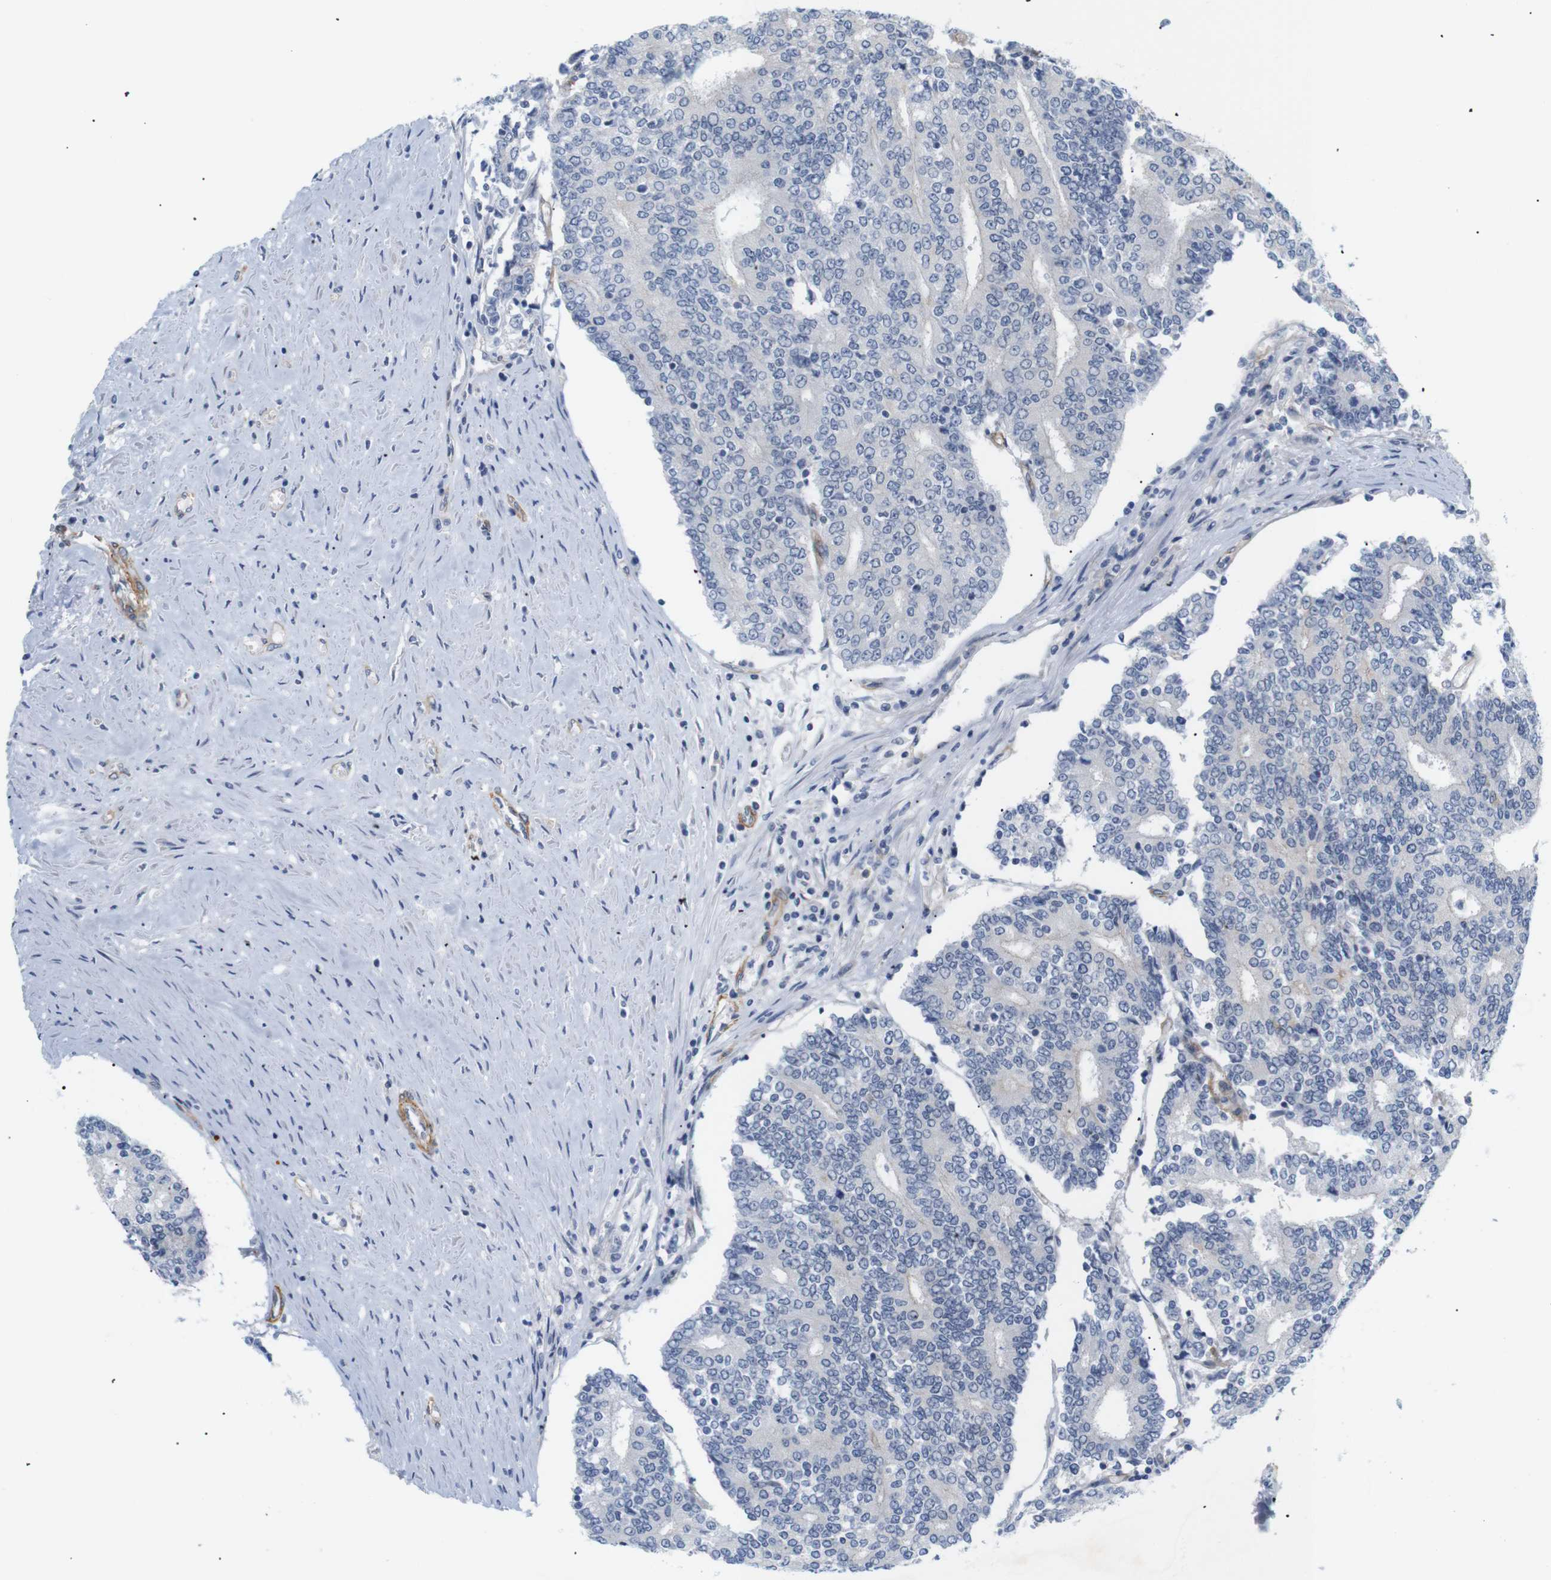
{"staining": {"intensity": "negative", "quantity": "none", "location": "none"}, "tissue": "prostate cancer", "cell_type": "Tumor cells", "image_type": "cancer", "snomed": [{"axis": "morphology", "description": "Normal tissue, NOS"}, {"axis": "morphology", "description": "Adenocarcinoma, High grade"}, {"axis": "topography", "description": "Prostate"}, {"axis": "topography", "description": "Seminal veicle"}], "caption": "The IHC photomicrograph has no significant positivity in tumor cells of prostate cancer tissue.", "gene": "STMN3", "patient": {"sex": "male", "age": 55}}